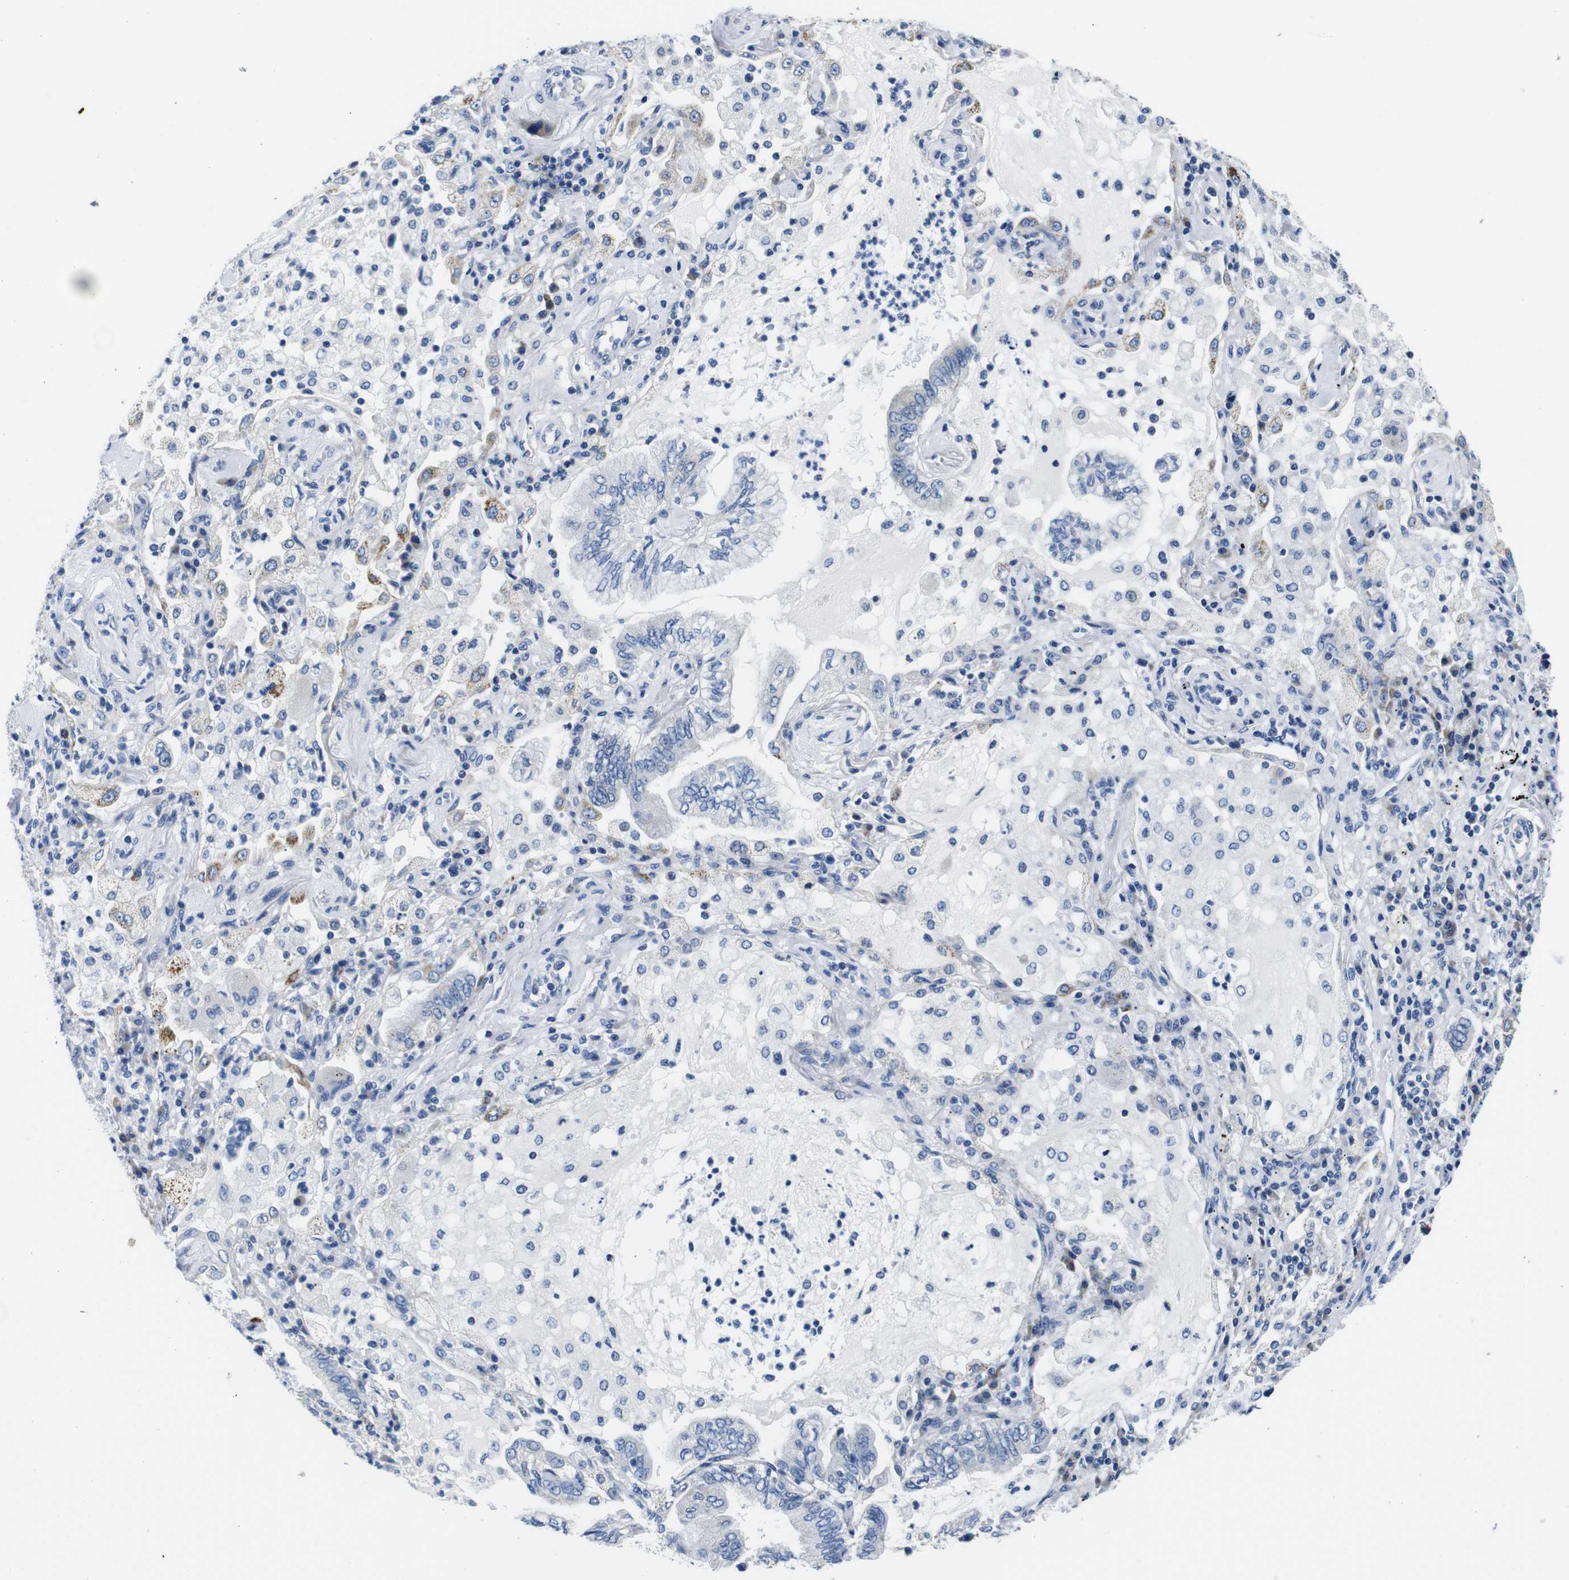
{"staining": {"intensity": "weak", "quantity": "<25%", "location": "cytoplasmic/membranous"}, "tissue": "lung cancer", "cell_type": "Tumor cells", "image_type": "cancer", "snomed": [{"axis": "morphology", "description": "Normal tissue, NOS"}, {"axis": "morphology", "description": "Adenocarcinoma, NOS"}, {"axis": "topography", "description": "Bronchus"}, {"axis": "topography", "description": "Lung"}], "caption": "A photomicrograph of lung cancer (adenocarcinoma) stained for a protein demonstrates no brown staining in tumor cells.", "gene": "SNX19", "patient": {"sex": "female", "age": 70}}